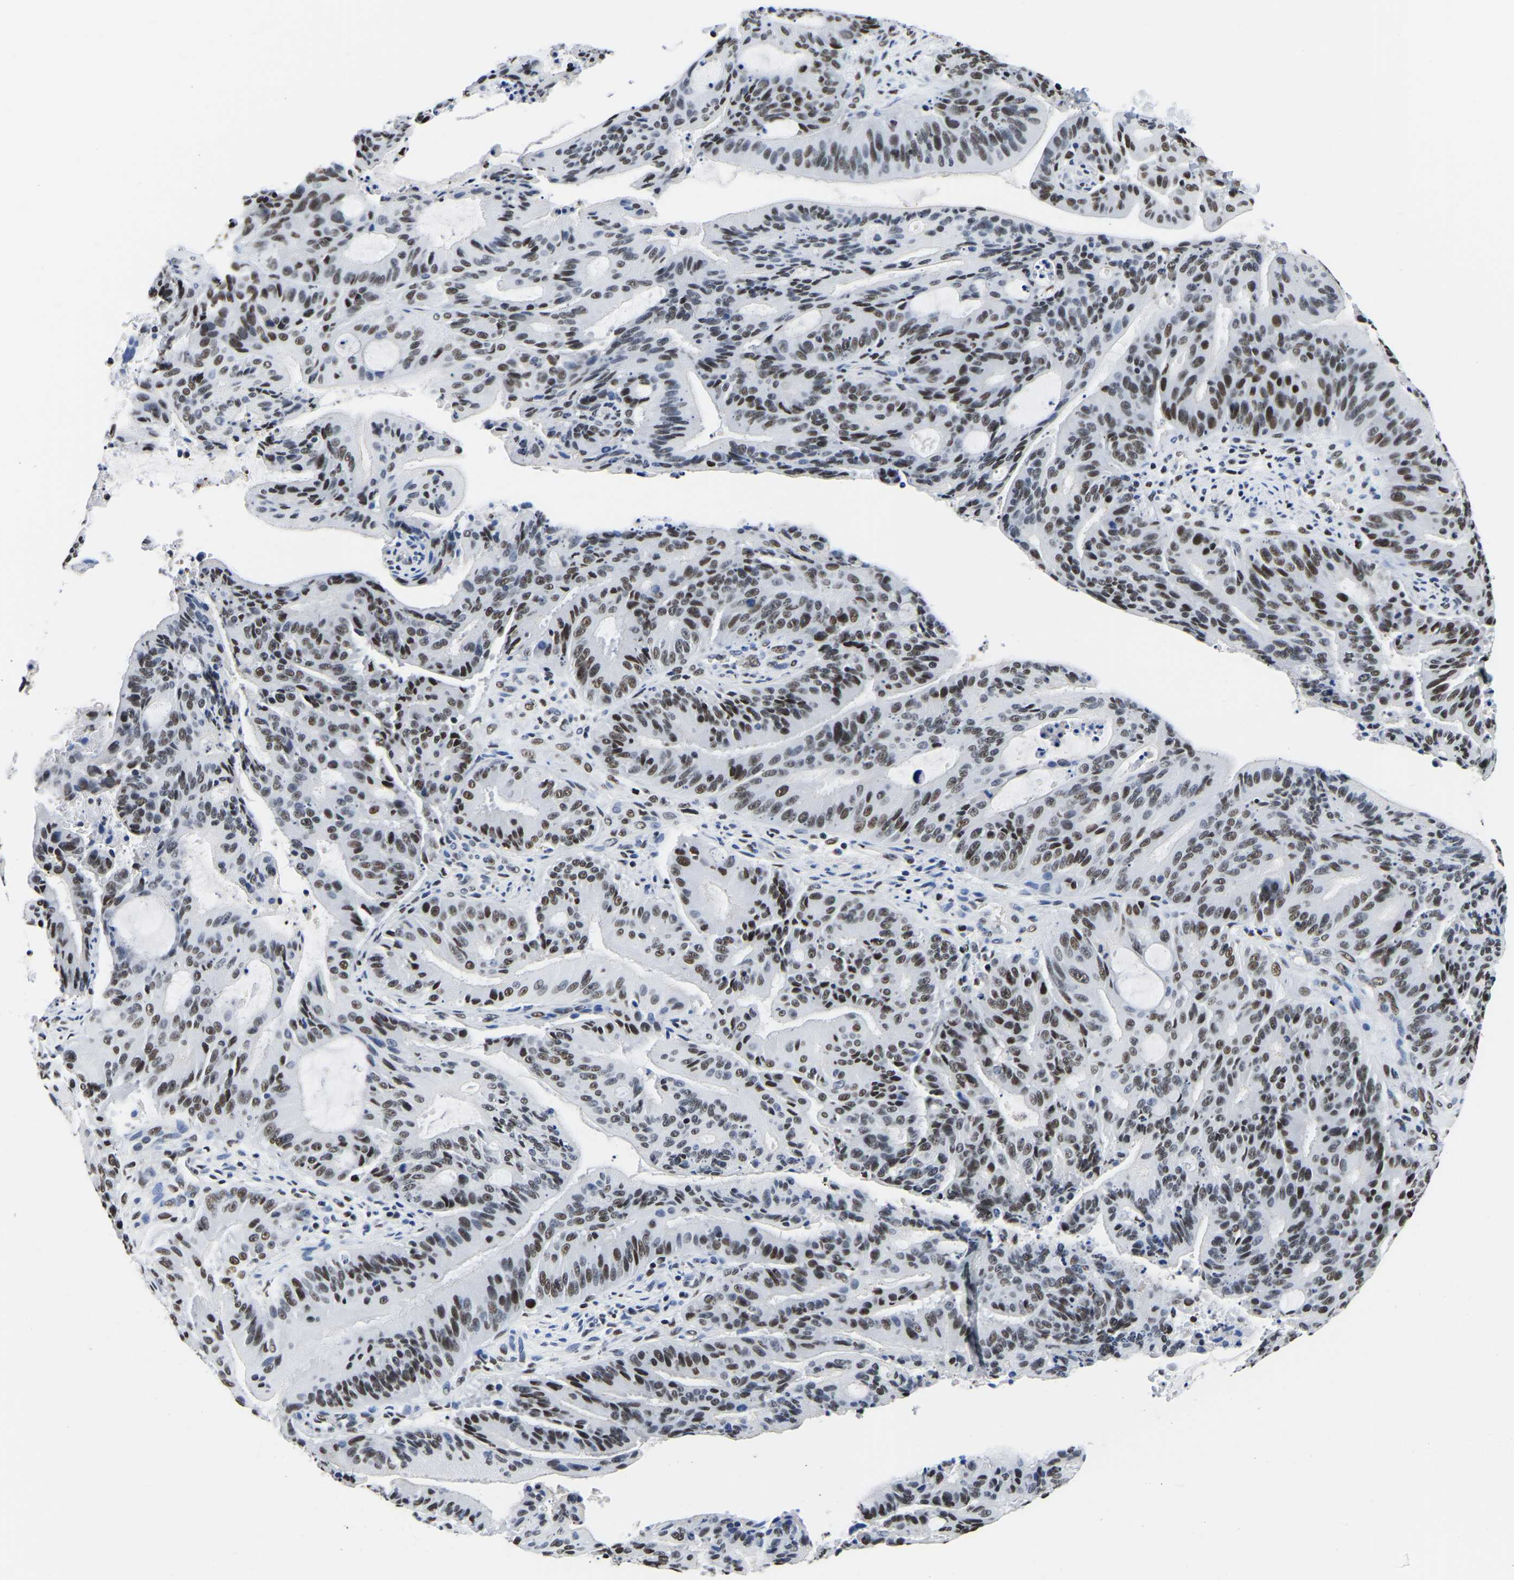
{"staining": {"intensity": "moderate", "quantity": ">75%", "location": "nuclear"}, "tissue": "liver cancer", "cell_type": "Tumor cells", "image_type": "cancer", "snomed": [{"axis": "morphology", "description": "Normal tissue, NOS"}, {"axis": "morphology", "description": "Cholangiocarcinoma"}, {"axis": "topography", "description": "Liver"}, {"axis": "topography", "description": "Peripheral nerve tissue"}], "caption": "Protein analysis of liver cancer (cholangiocarcinoma) tissue demonstrates moderate nuclear staining in approximately >75% of tumor cells.", "gene": "UBA1", "patient": {"sex": "female", "age": 73}}